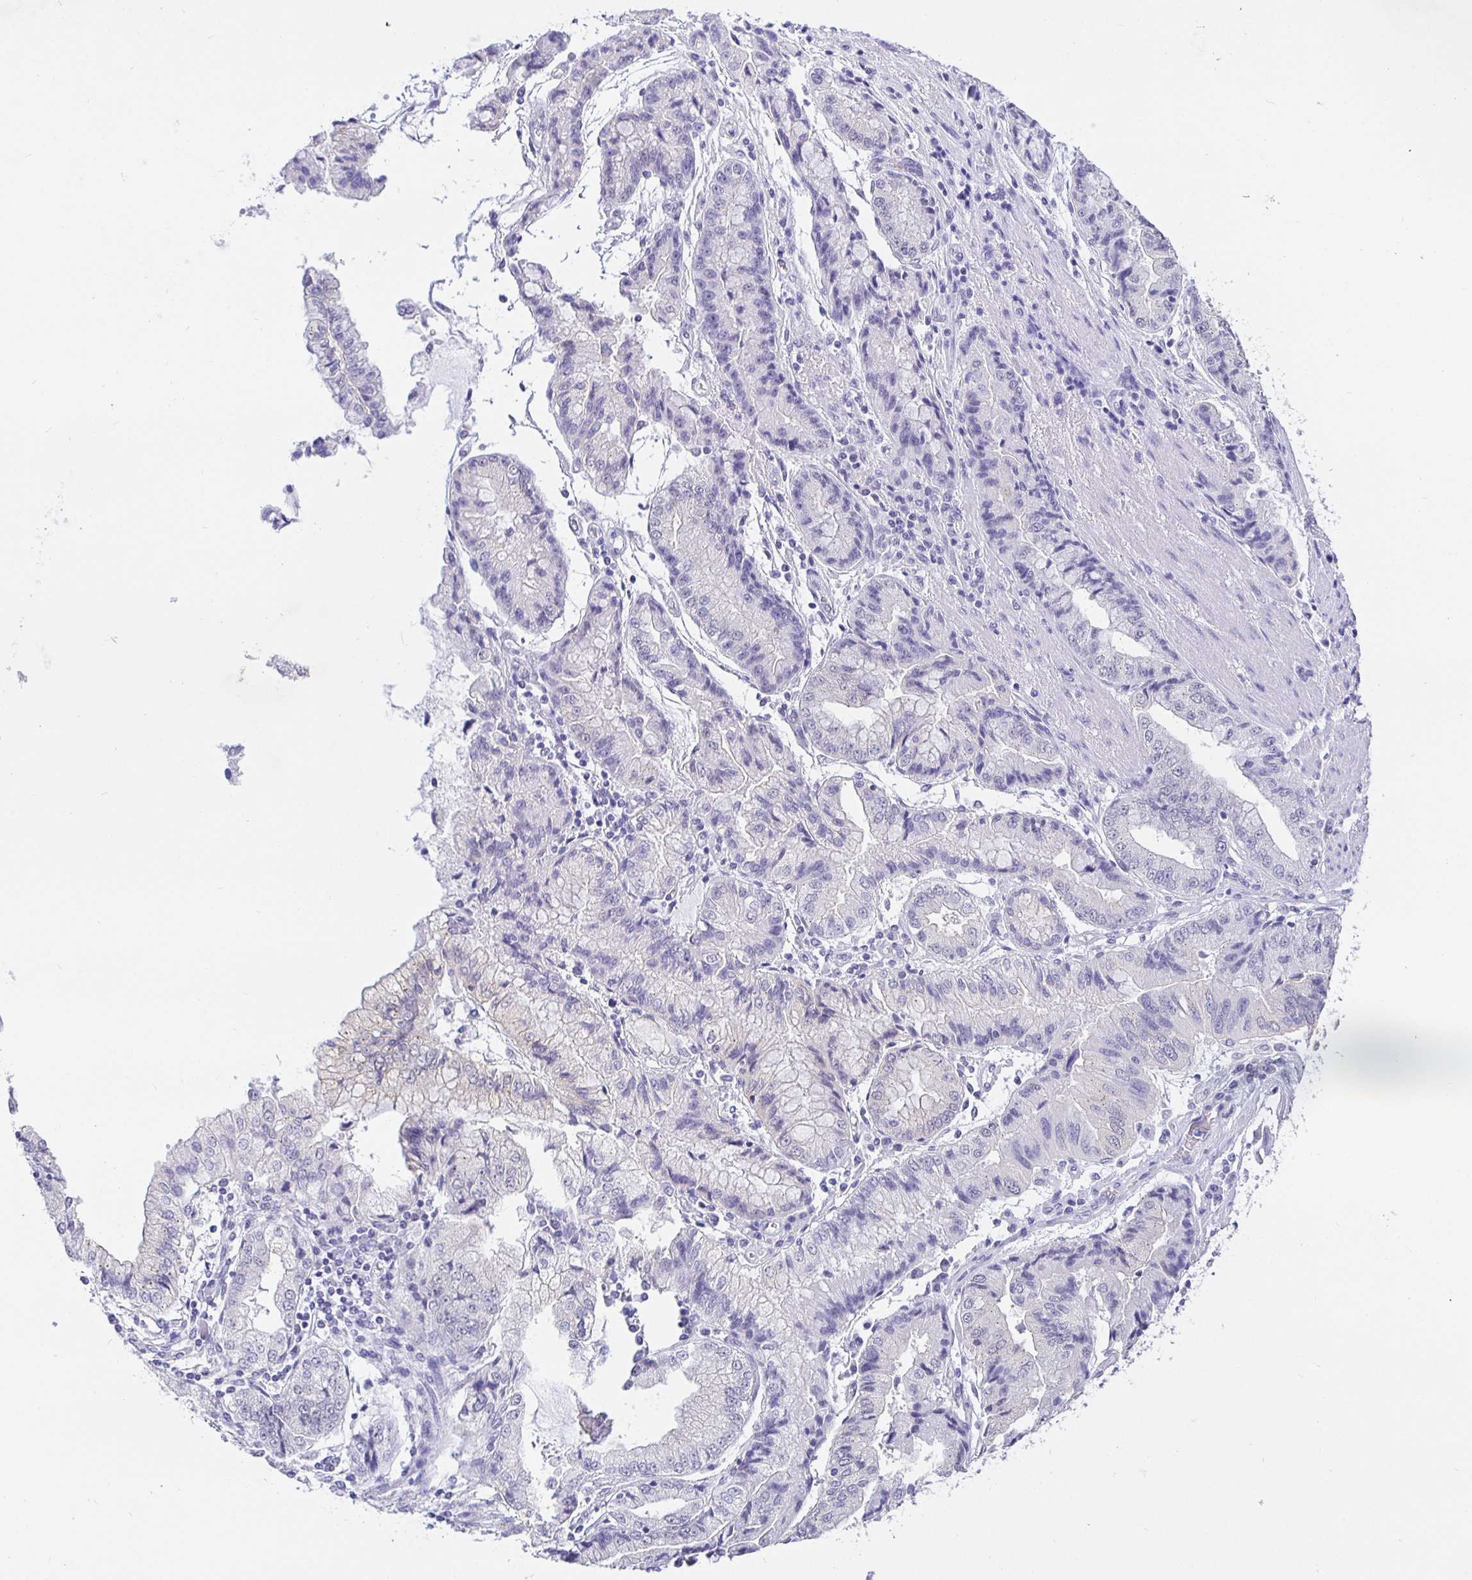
{"staining": {"intensity": "negative", "quantity": "none", "location": "none"}, "tissue": "stomach cancer", "cell_type": "Tumor cells", "image_type": "cancer", "snomed": [{"axis": "morphology", "description": "Adenocarcinoma, NOS"}, {"axis": "topography", "description": "Stomach, upper"}], "caption": "Protein analysis of stomach cancer reveals no significant positivity in tumor cells.", "gene": "EZHIP", "patient": {"sex": "female", "age": 74}}